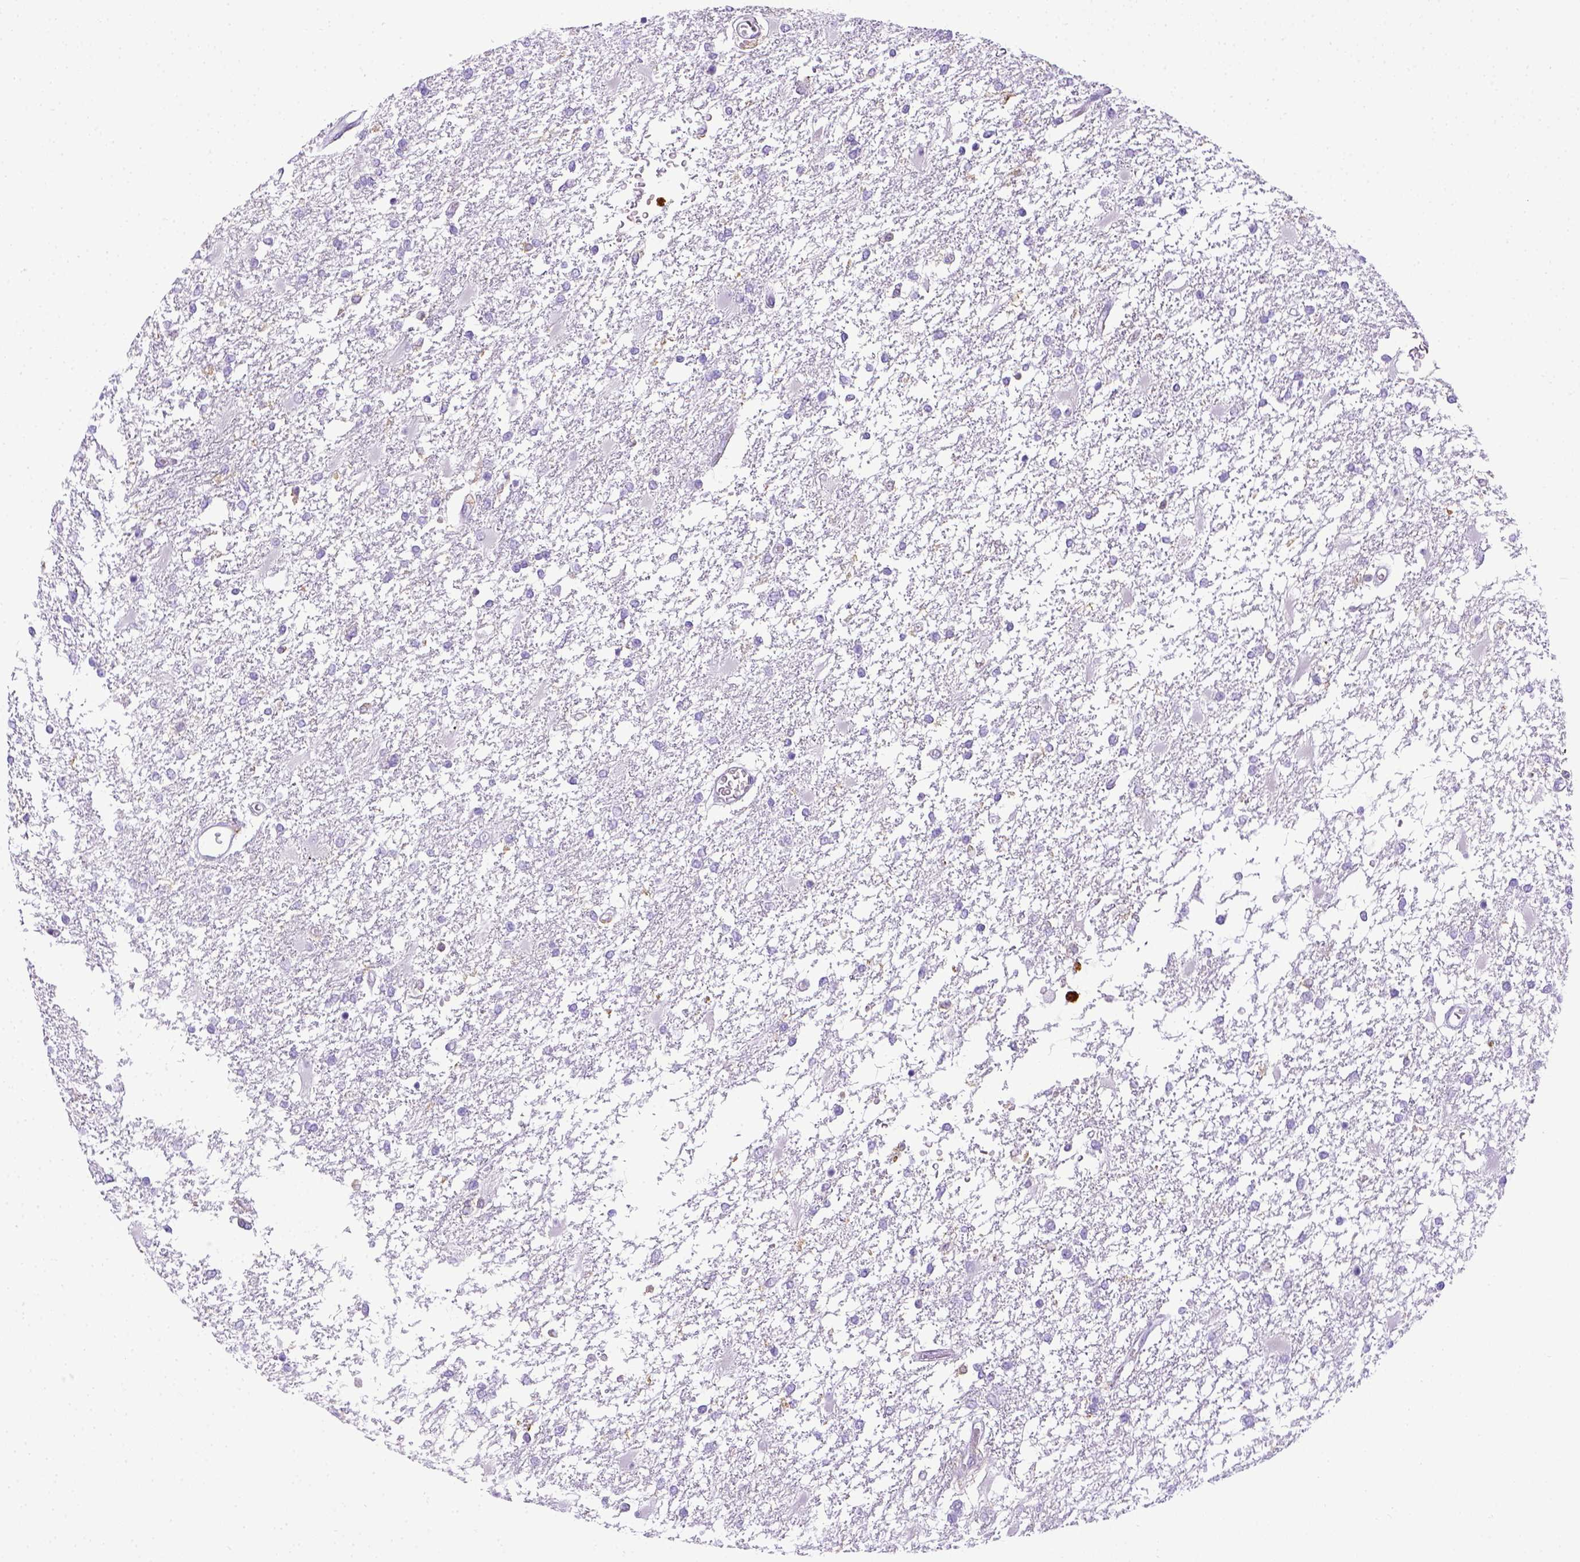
{"staining": {"intensity": "negative", "quantity": "none", "location": "none"}, "tissue": "glioma", "cell_type": "Tumor cells", "image_type": "cancer", "snomed": [{"axis": "morphology", "description": "Glioma, malignant, High grade"}, {"axis": "topography", "description": "Cerebral cortex"}], "caption": "Immunohistochemical staining of glioma displays no significant expression in tumor cells.", "gene": "ITGAM", "patient": {"sex": "male", "age": 79}}